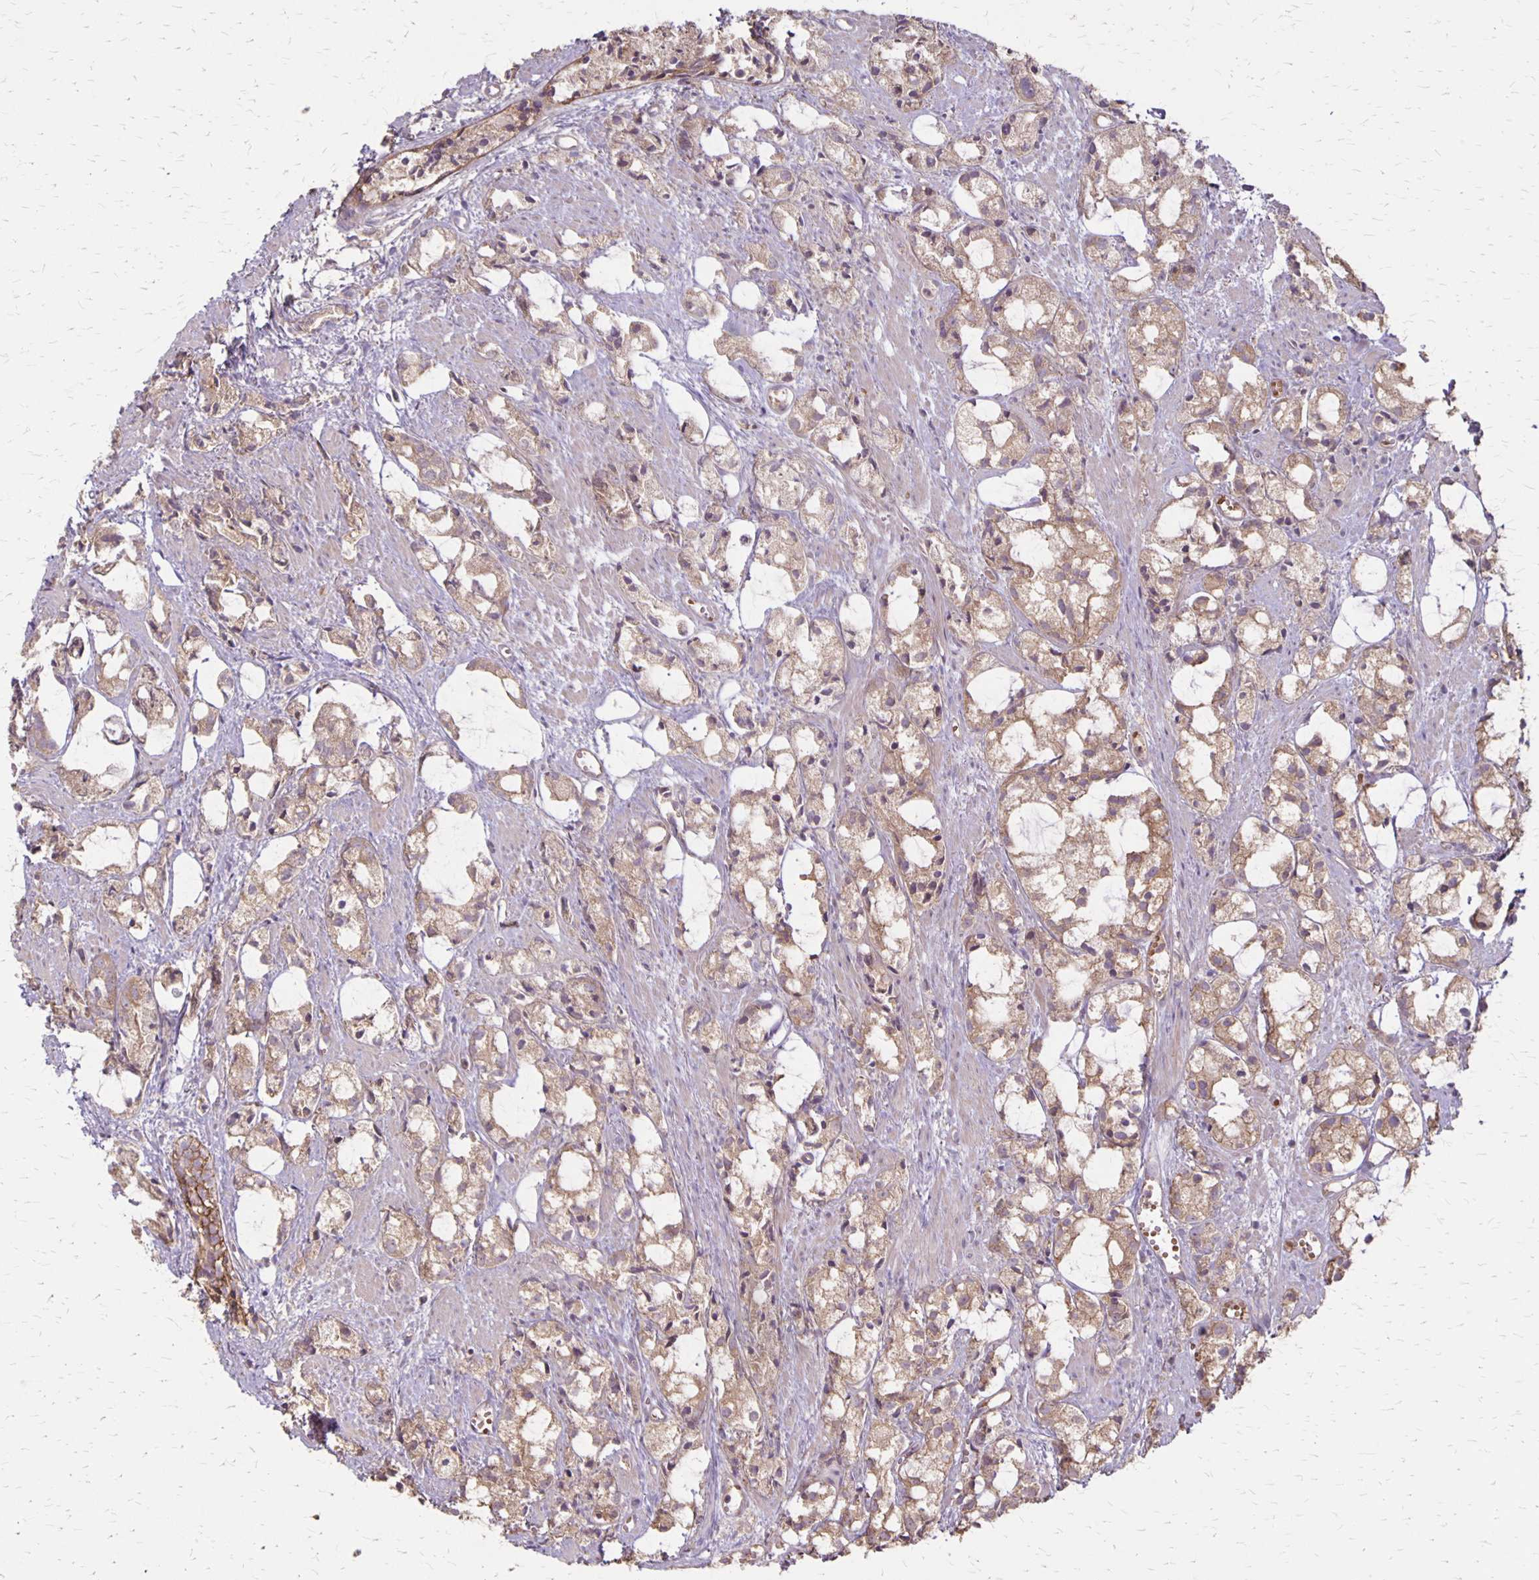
{"staining": {"intensity": "weak", "quantity": ">75%", "location": "cytoplasmic/membranous"}, "tissue": "prostate cancer", "cell_type": "Tumor cells", "image_type": "cancer", "snomed": [{"axis": "morphology", "description": "Adenocarcinoma, High grade"}, {"axis": "topography", "description": "Prostate"}], "caption": "Protein staining of high-grade adenocarcinoma (prostate) tissue reveals weak cytoplasmic/membranous expression in approximately >75% of tumor cells.", "gene": "PROM2", "patient": {"sex": "male", "age": 85}}